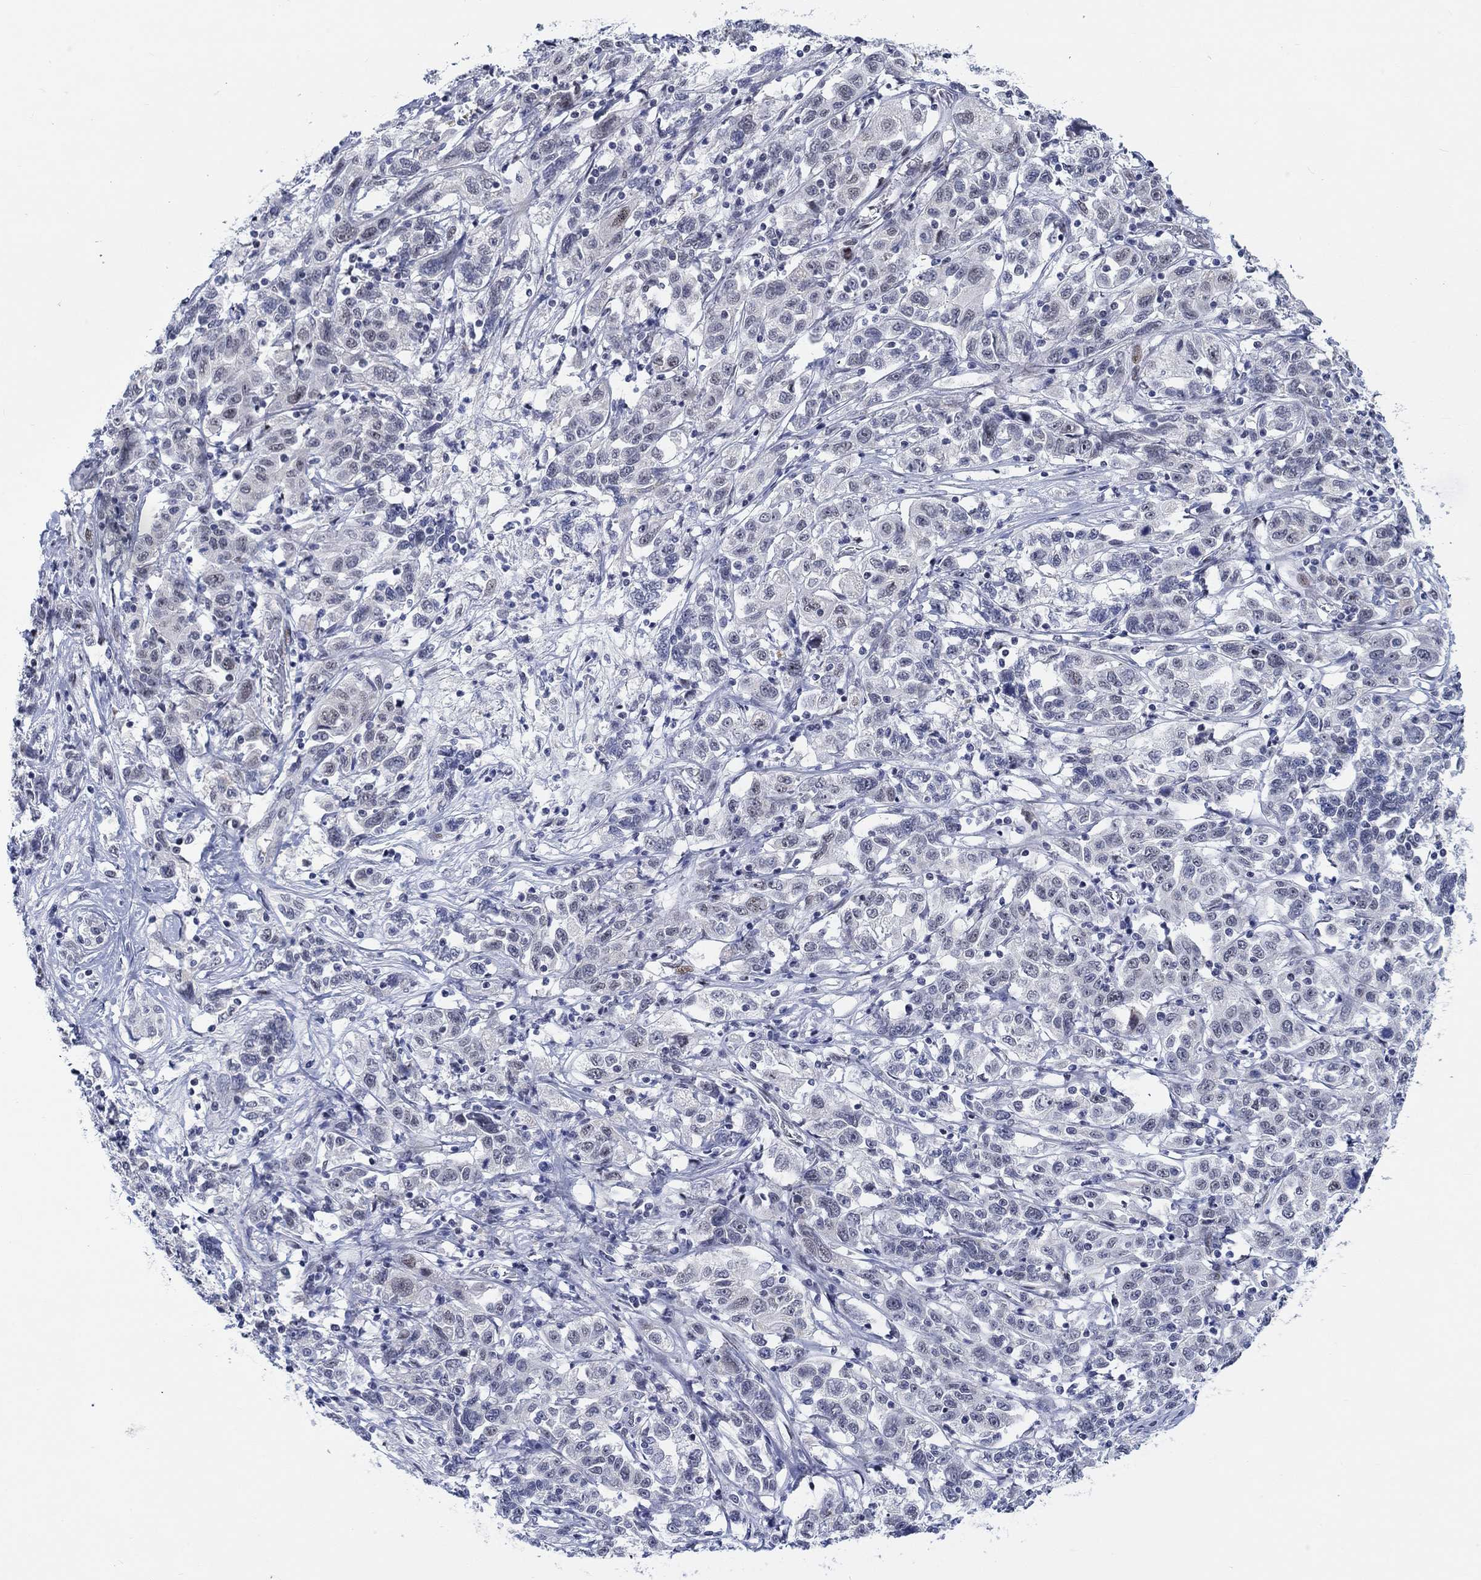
{"staining": {"intensity": "negative", "quantity": "none", "location": "none"}, "tissue": "liver cancer", "cell_type": "Tumor cells", "image_type": "cancer", "snomed": [{"axis": "morphology", "description": "Adenocarcinoma, NOS"}, {"axis": "morphology", "description": "Cholangiocarcinoma"}, {"axis": "topography", "description": "Liver"}], "caption": "This is an IHC histopathology image of human adenocarcinoma (liver). There is no expression in tumor cells.", "gene": "NEU3", "patient": {"sex": "male", "age": 64}}